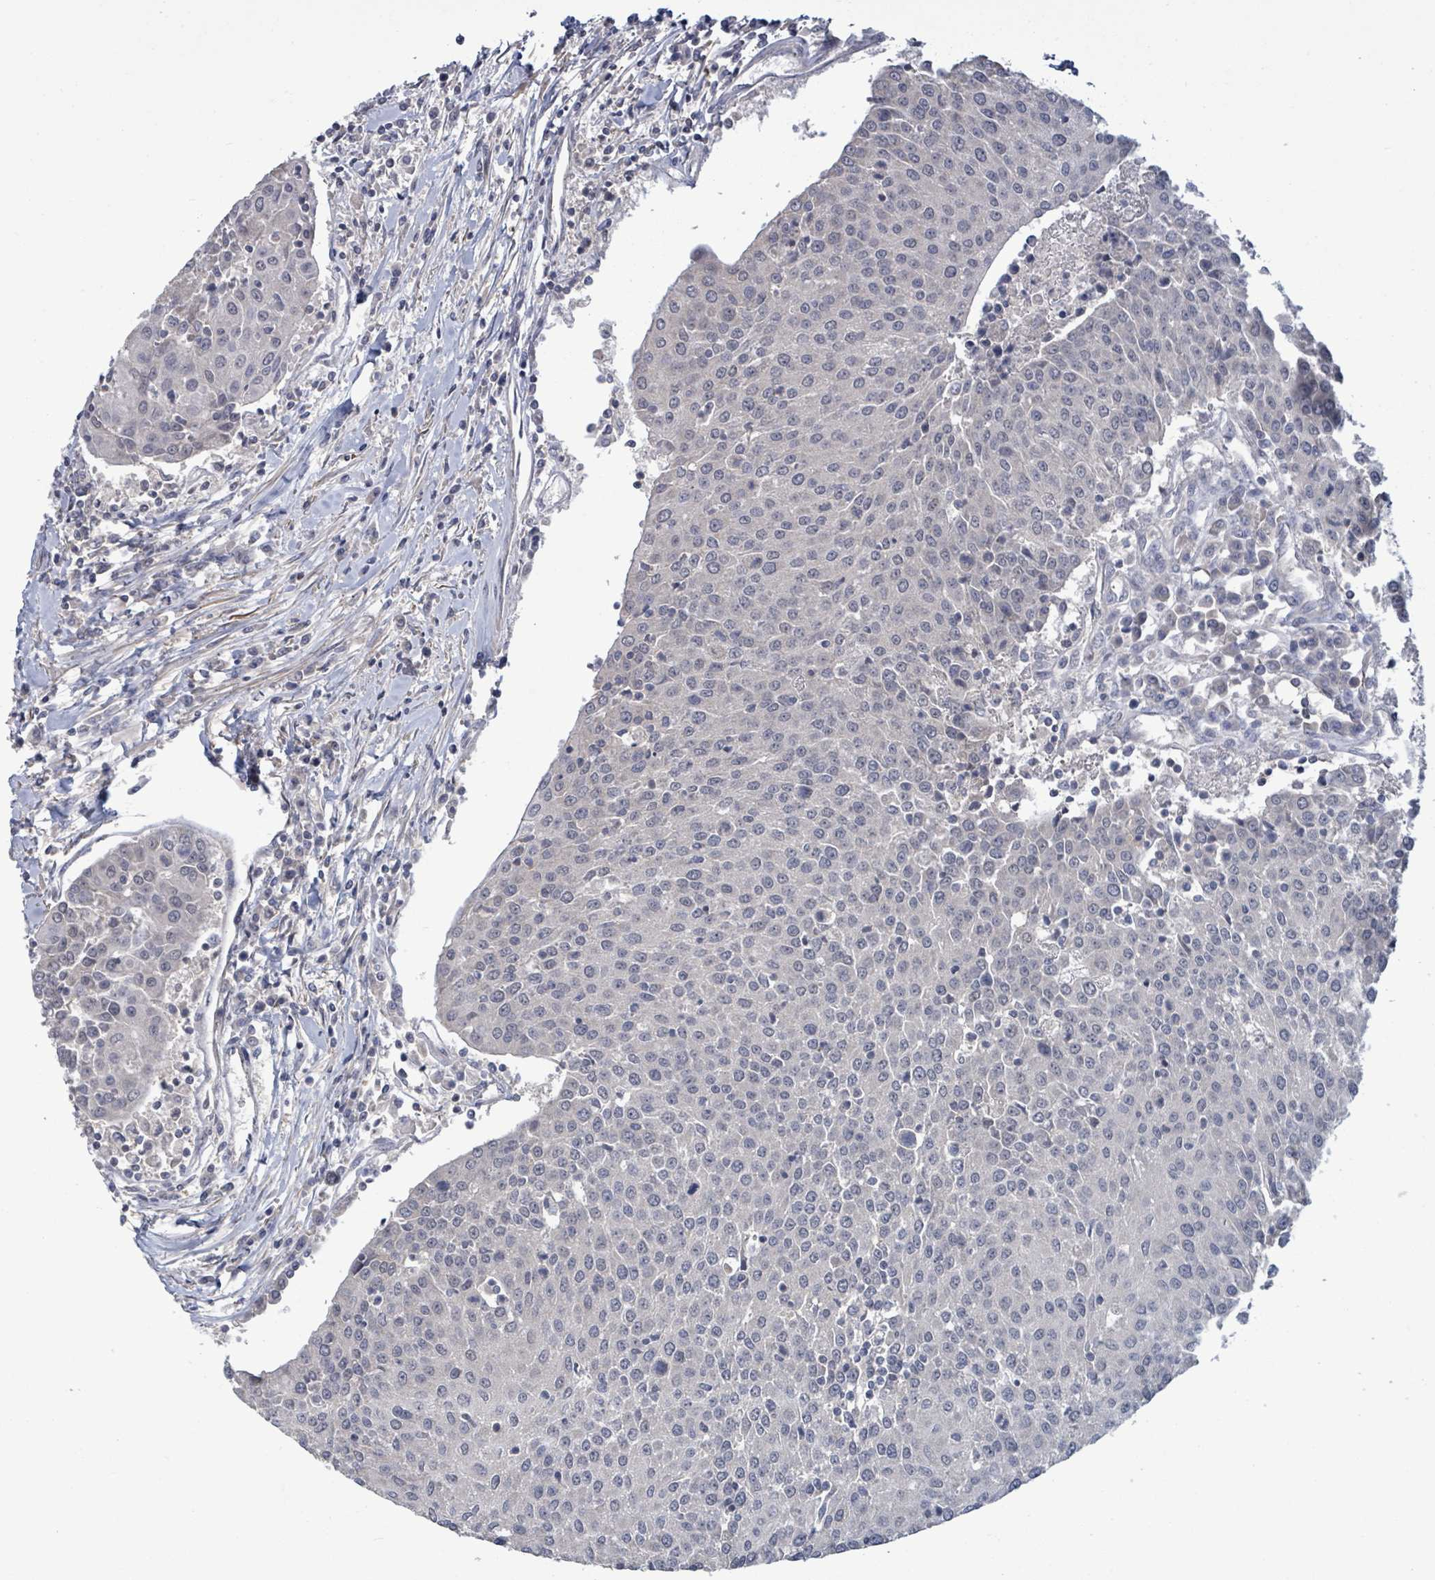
{"staining": {"intensity": "negative", "quantity": "none", "location": "none"}, "tissue": "urothelial cancer", "cell_type": "Tumor cells", "image_type": "cancer", "snomed": [{"axis": "morphology", "description": "Urothelial carcinoma, High grade"}, {"axis": "topography", "description": "Urinary bladder"}], "caption": "Histopathology image shows no significant protein expression in tumor cells of high-grade urothelial carcinoma.", "gene": "AMMECR1", "patient": {"sex": "female", "age": 85}}